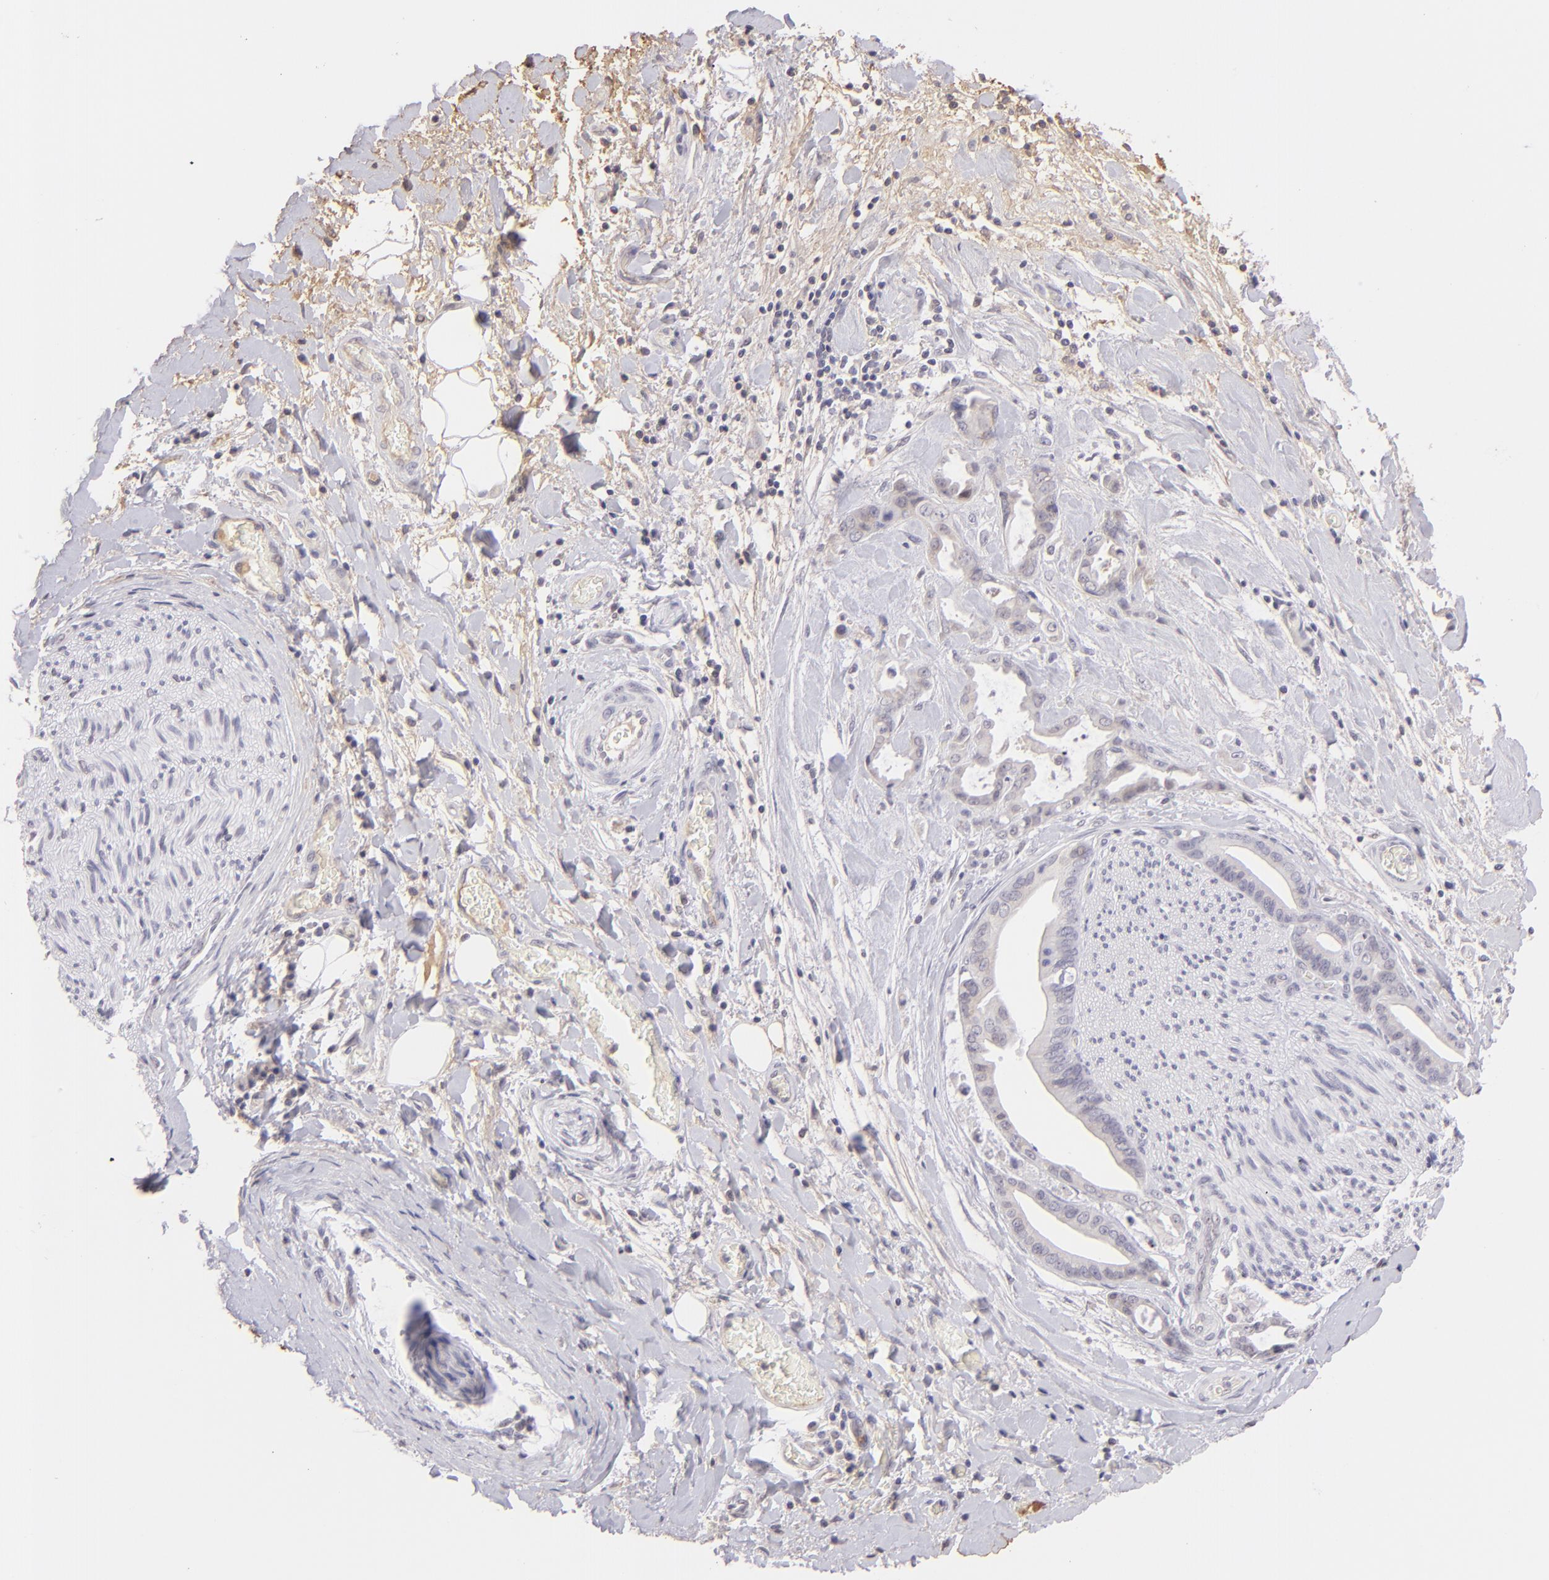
{"staining": {"intensity": "negative", "quantity": "none", "location": "none"}, "tissue": "liver cancer", "cell_type": "Tumor cells", "image_type": "cancer", "snomed": [{"axis": "morphology", "description": "Cholangiocarcinoma"}, {"axis": "topography", "description": "Liver"}], "caption": "This photomicrograph is of liver cancer stained with immunohistochemistry (IHC) to label a protein in brown with the nuclei are counter-stained blue. There is no staining in tumor cells.", "gene": "MAGEA1", "patient": {"sex": "male", "age": 58}}